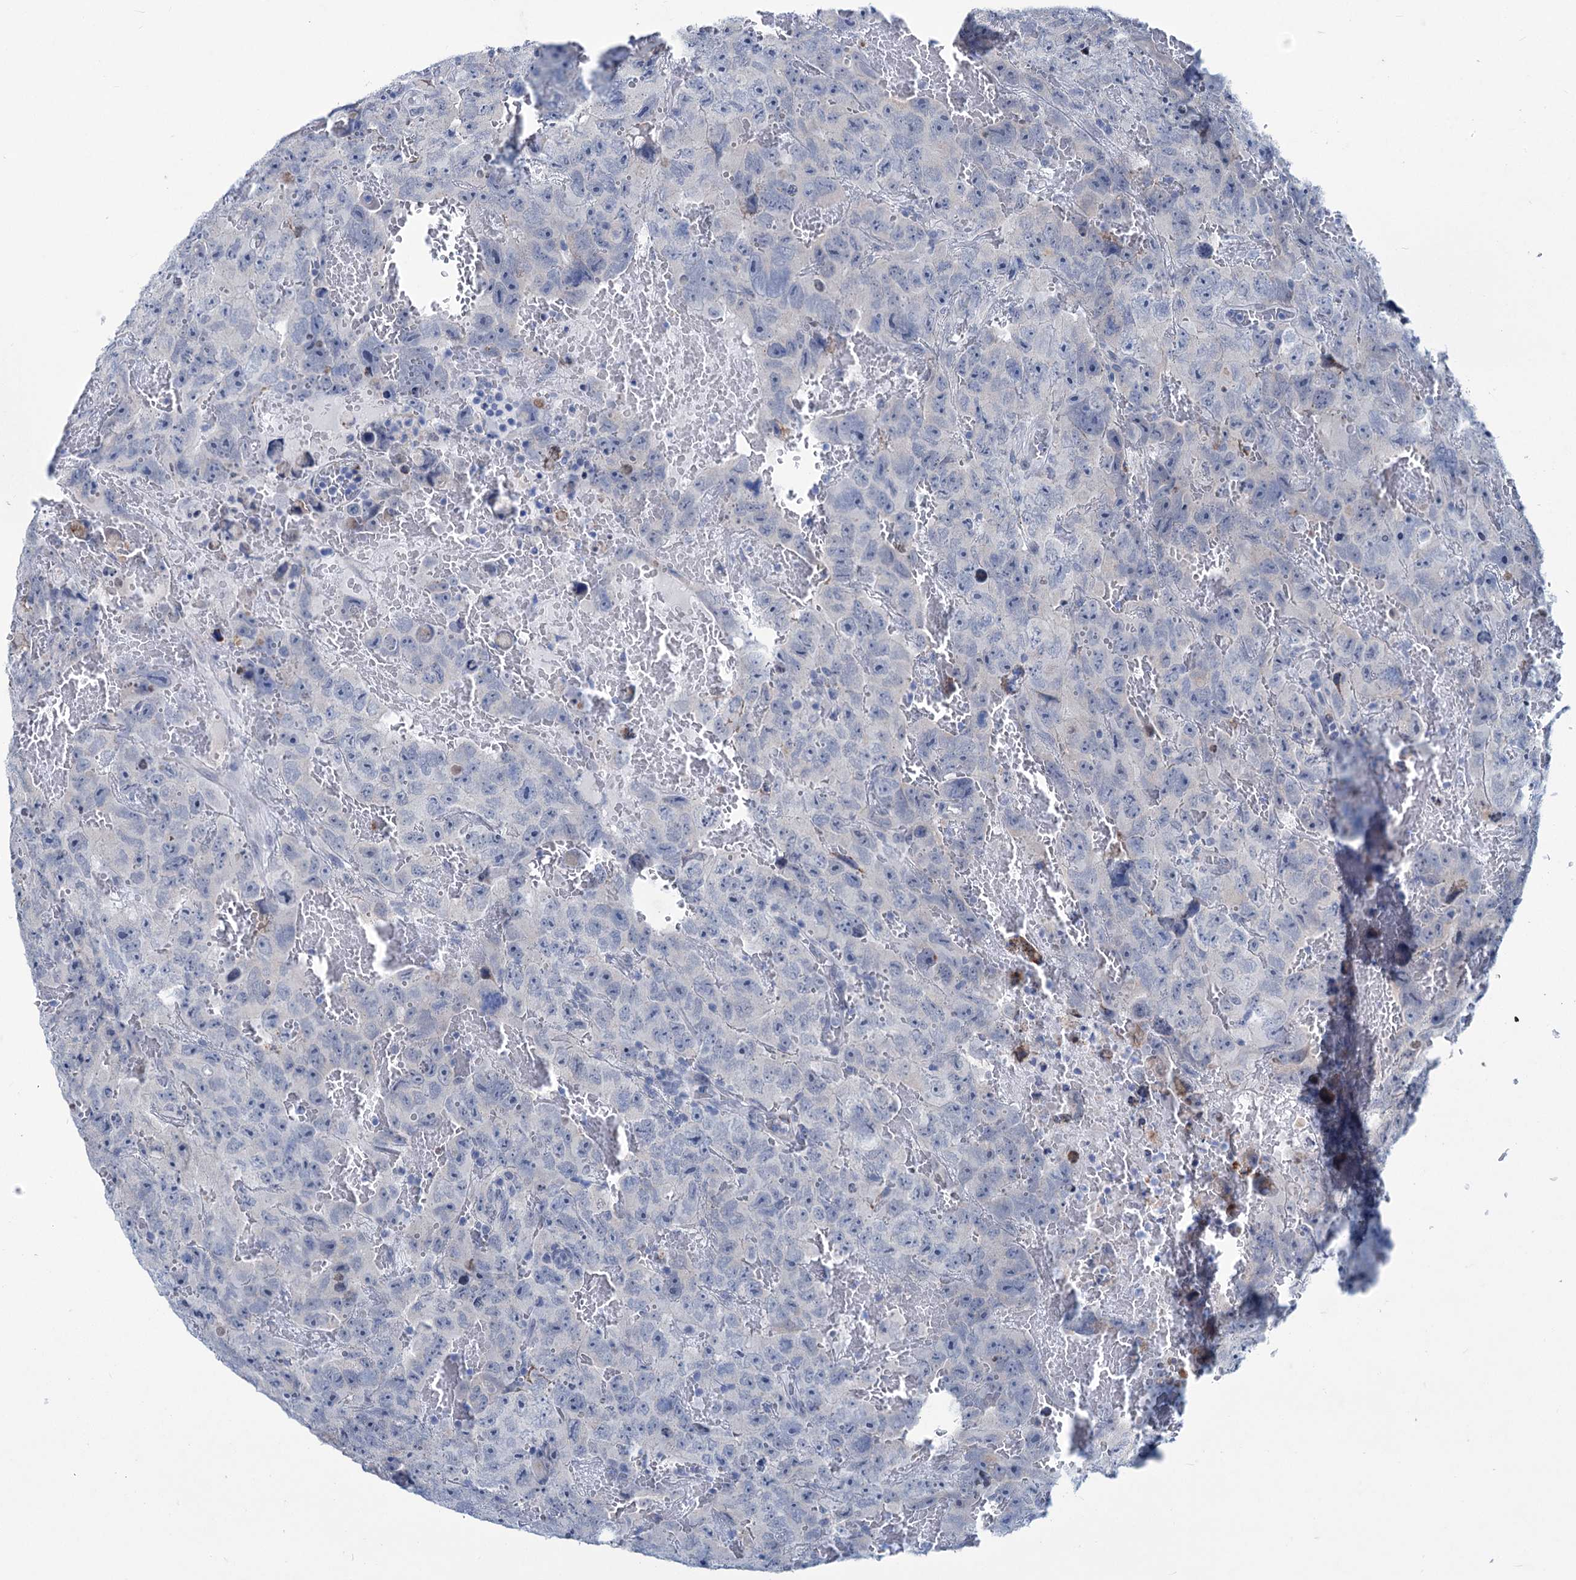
{"staining": {"intensity": "negative", "quantity": "none", "location": "none"}, "tissue": "testis cancer", "cell_type": "Tumor cells", "image_type": "cancer", "snomed": [{"axis": "morphology", "description": "Carcinoma, Embryonal, NOS"}, {"axis": "topography", "description": "Testis"}], "caption": "This image is of testis cancer stained with IHC to label a protein in brown with the nuclei are counter-stained blue. There is no staining in tumor cells.", "gene": "NEU3", "patient": {"sex": "male", "age": 45}}